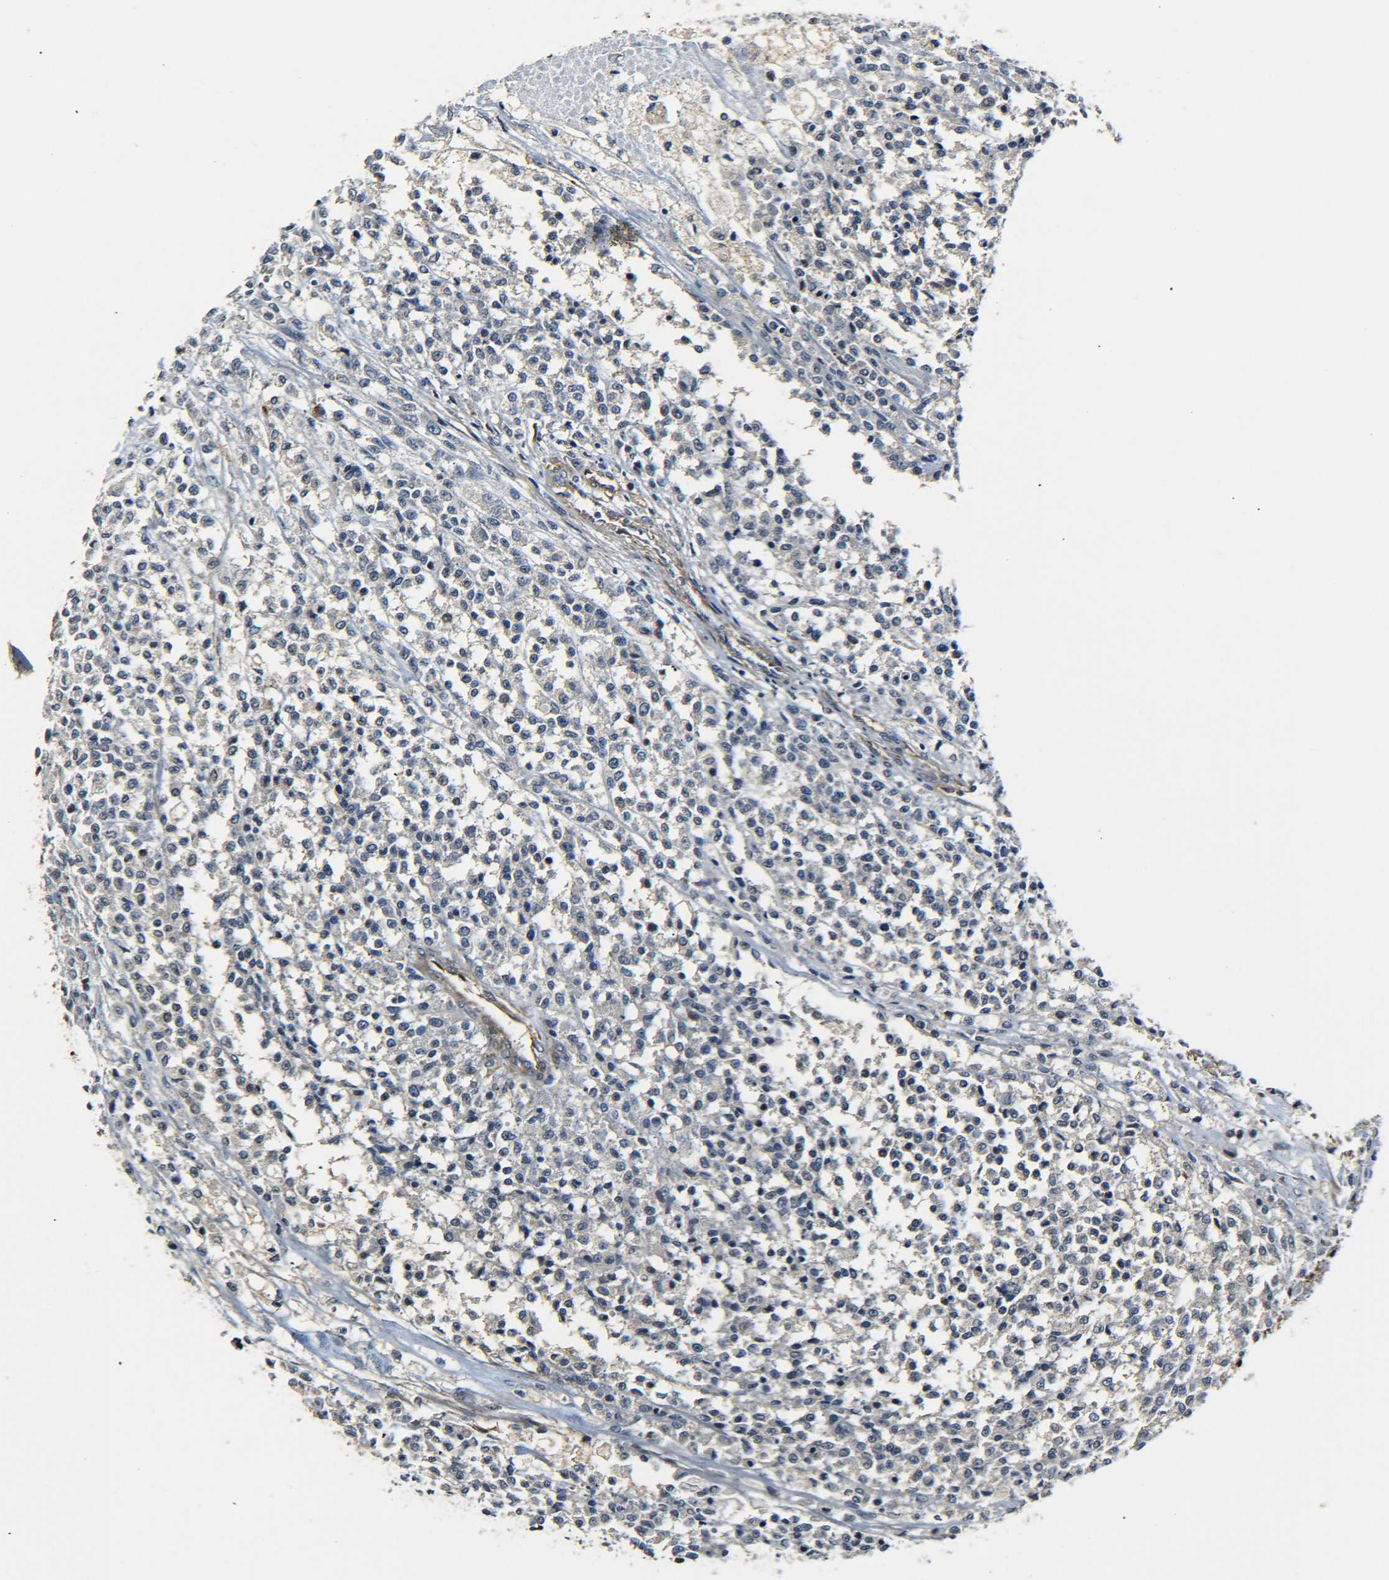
{"staining": {"intensity": "negative", "quantity": "none", "location": "none"}, "tissue": "testis cancer", "cell_type": "Tumor cells", "image_type": "cancer", "snomed": [{"axis": "morphology", "description": "Seminoma, NOS"}, {"axis": "topography", "description": "Testis"}], "caption": "Immunohistochemical staining of testis seminoma displays no significant positivity in tumor cells.", "gene": "MEIS1", "patient": {"sex": "male", "age": 59}}